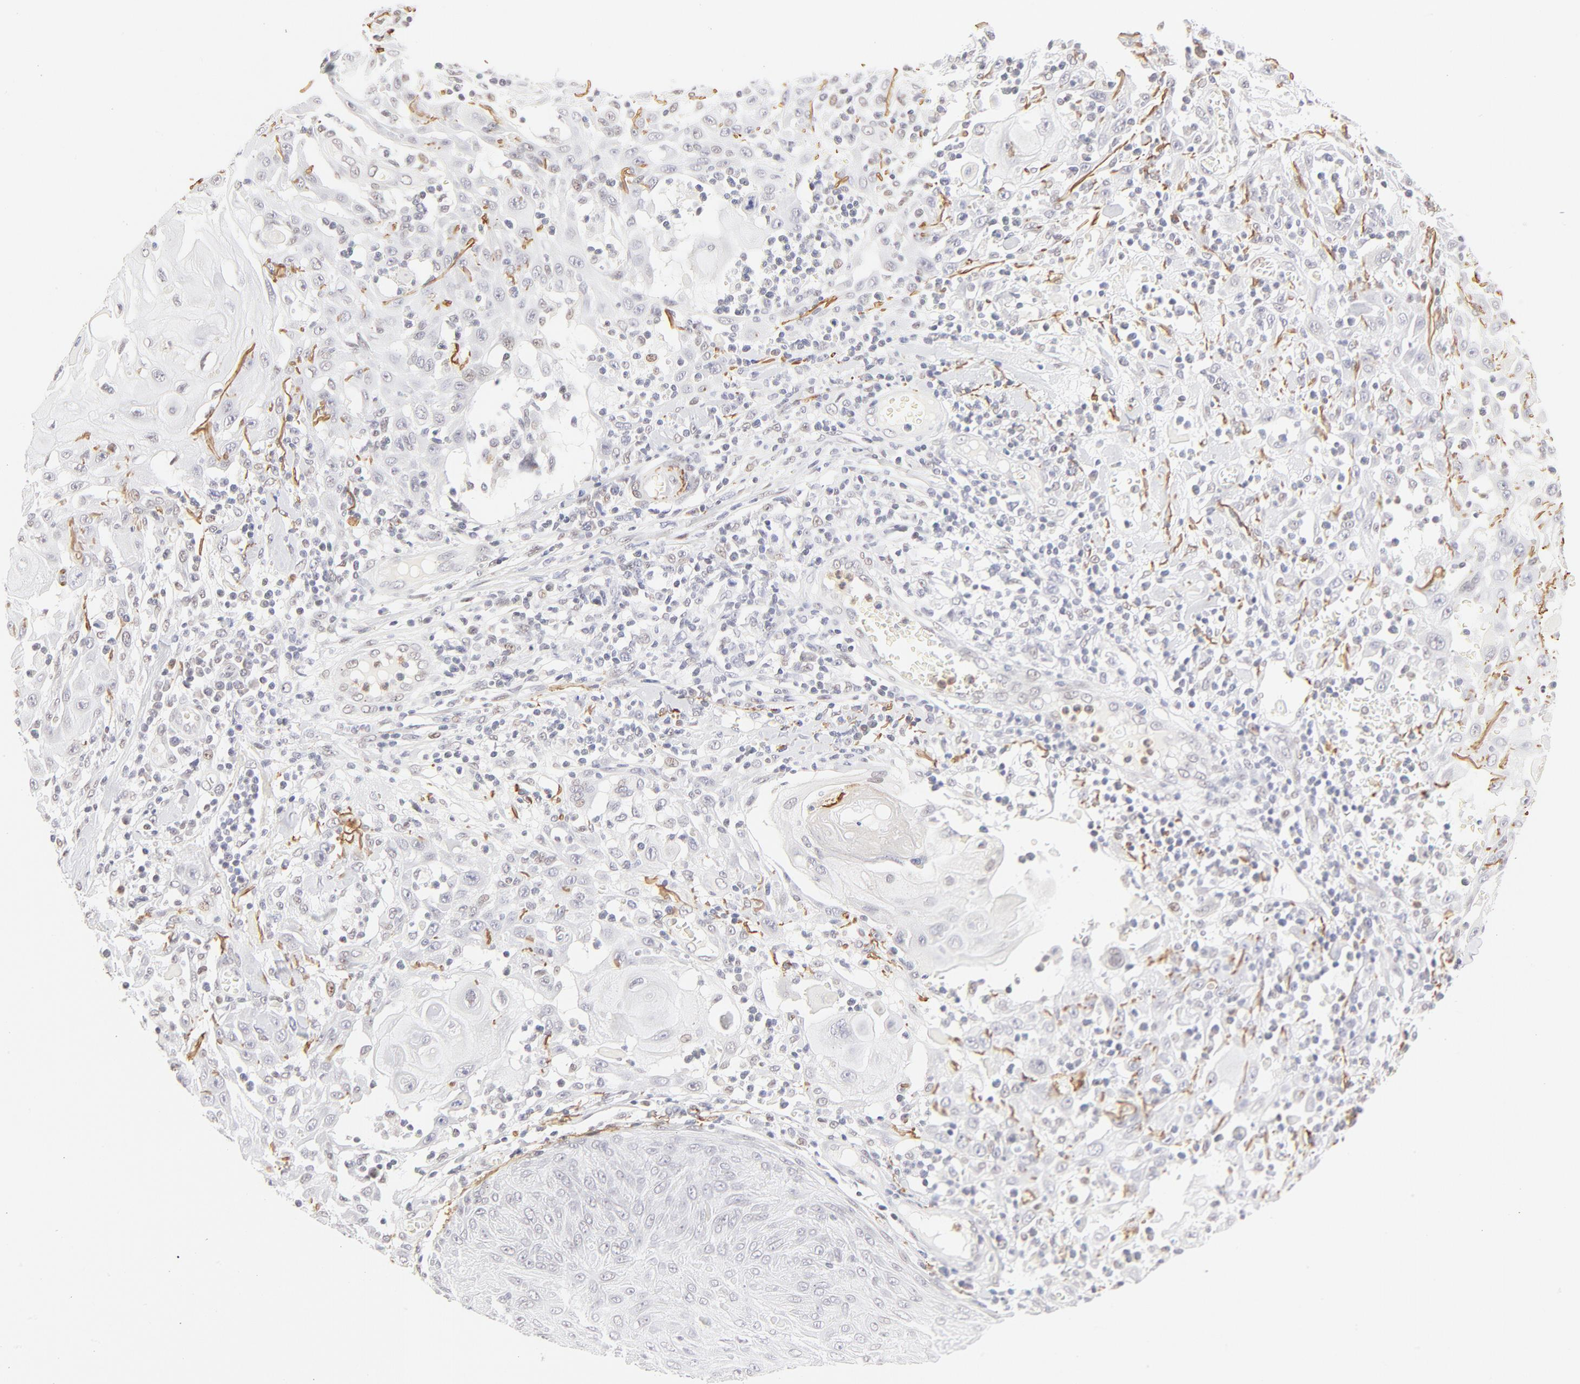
{"staining": {"intensity": "negative", "quantity": "none", "location": "none"}, "tissue": "skin cancer", "cell_type": "Tumor cells", "image_type": "cancer", "snomed": [{"axis": "morphology", "description": "Squamous cell carcinoma, NOS"}, {"axis": "topography", "description": "Skin"}], "caption": "IHC image of neoplastic tissue: squamous cell carcinoma (skin) stained with DAB (3,3'-diaminobenzidine) reveals no significant protein staining in tumor cells.", "gene": "PBX1", "patient": {"sex": "male", "age": 24}}